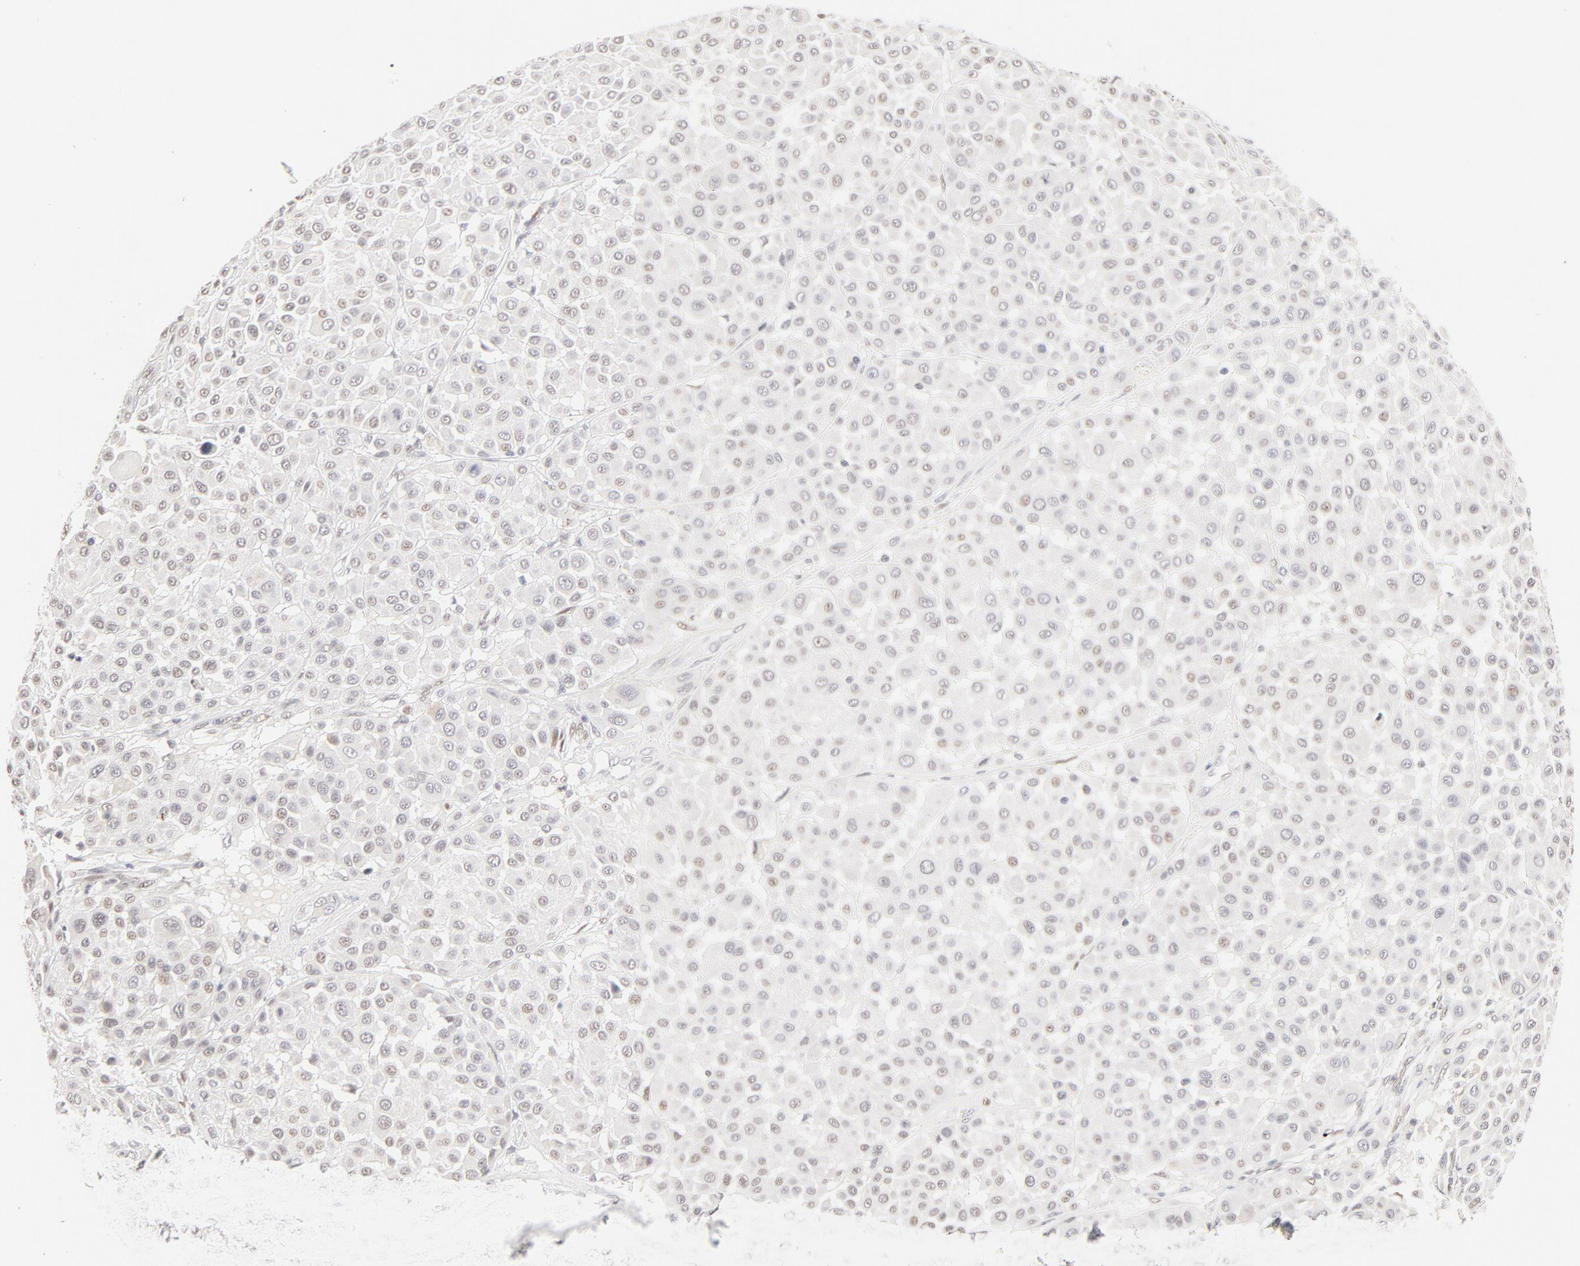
{"staining": {"intensity": "weak", "quantity": "<25%", "location": "nuclear"}, "tissue": "melanoma", "cell_type": "Tumor cells", "image_type": "cancer", "snomed": [{"axis": "morphology", "description": "Malignant melanoma, Metastatic site"}, {"axis": "topography", "description": "Soft tissue"}], "caption": "This histopathology image is of malignant melanoma (metastatic site) stained with immunohistochemistry to label a protein in brown with the nuclei are counter-stained blue. There is no staining in tumor cells.", "gene": "PBX3", "patient": {"sex": "male", "age": 41}}